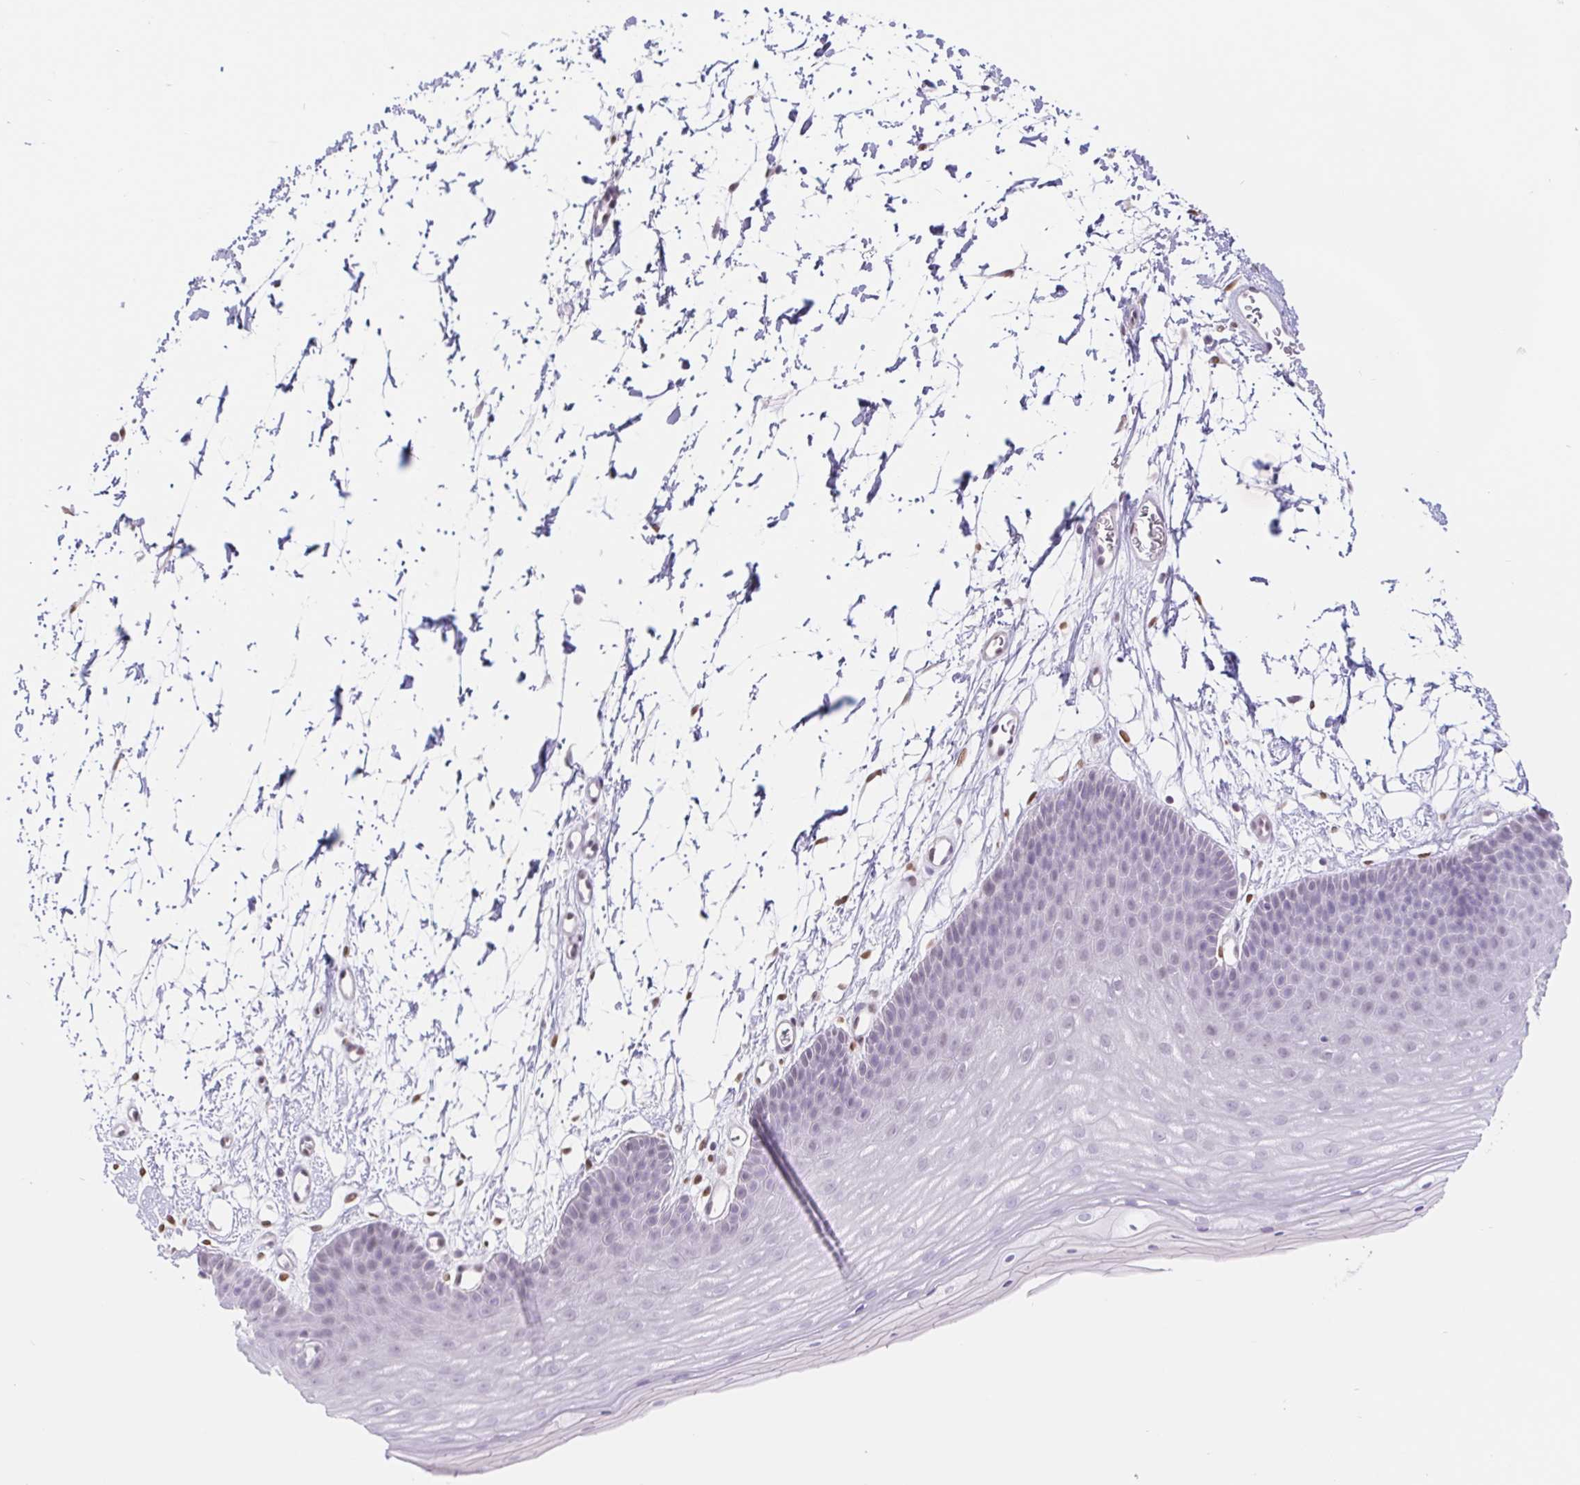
{"staining": {"intensity": "negative", "quantity": "none", "location": "none"}, "tissue": "skin", "cell_type": "Epidermal cells", "image_type": "normal", "snomed": [{"axis": "morphology", "description": "Normal tissue, NOS"}, {"axis": "topography", "description": "Anal"}], "caption": "Epidermal cells show no significant expression in benign skin.", "gene": "CAND1", "patient": {"sex": "male", "age": 53}}